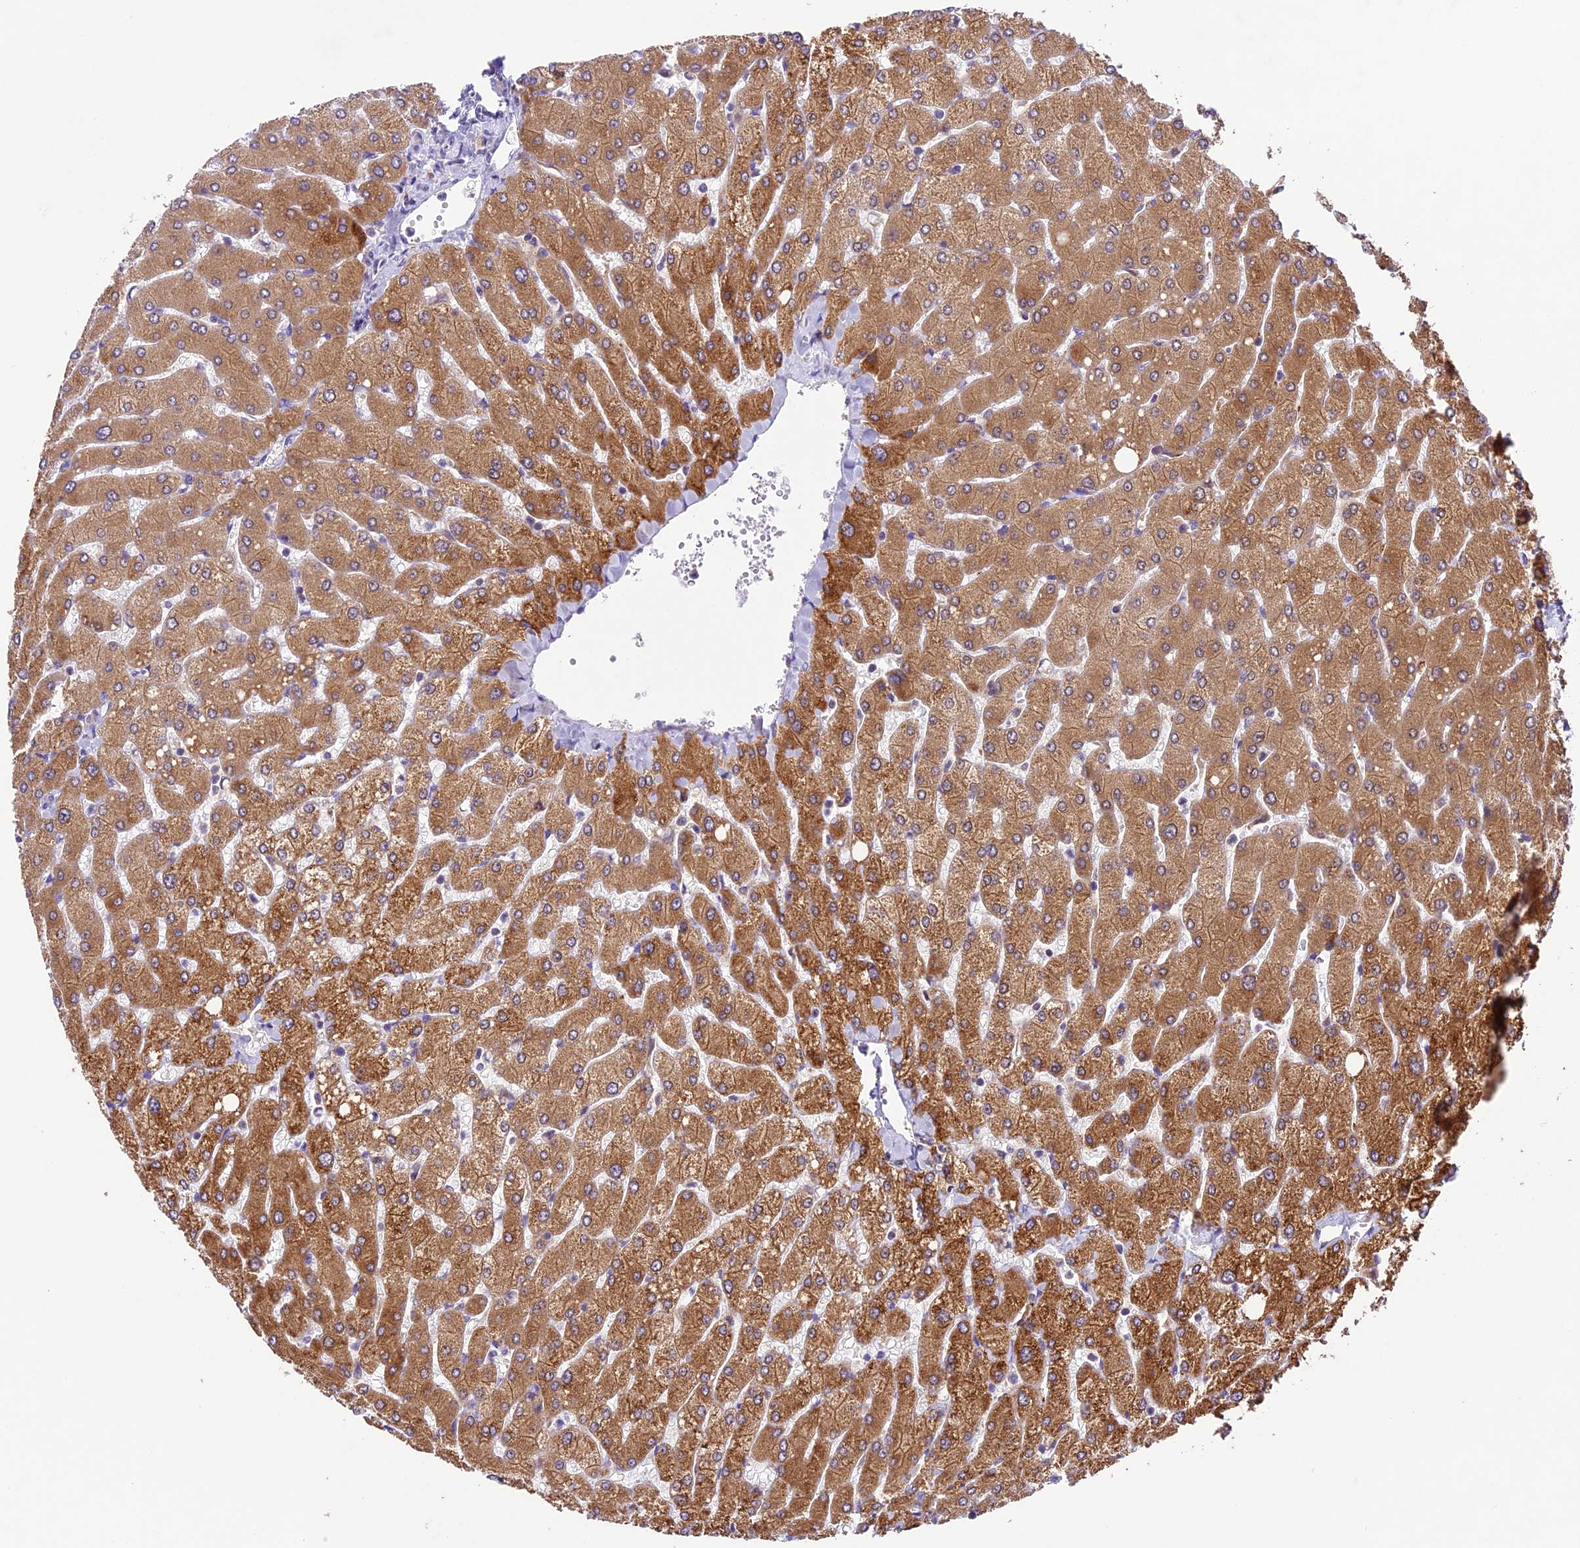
{"staining": {"intensity": "negative", "quantity": "none", "location": "none"}, "tissue": "liver", "cell_type": "Cholangiocytes", "image_type": "normal", "snomed": [{"axis": "morphology", "description": "Normal tissue, NOS"}, {"axis": "topography", "description": "Liver"}], "caption": "Liver stained for a protein using IHC shows no expression cholangiocytes.", "gene": "SHKBP1", "patient": {"sex": "male", "age": 55}}